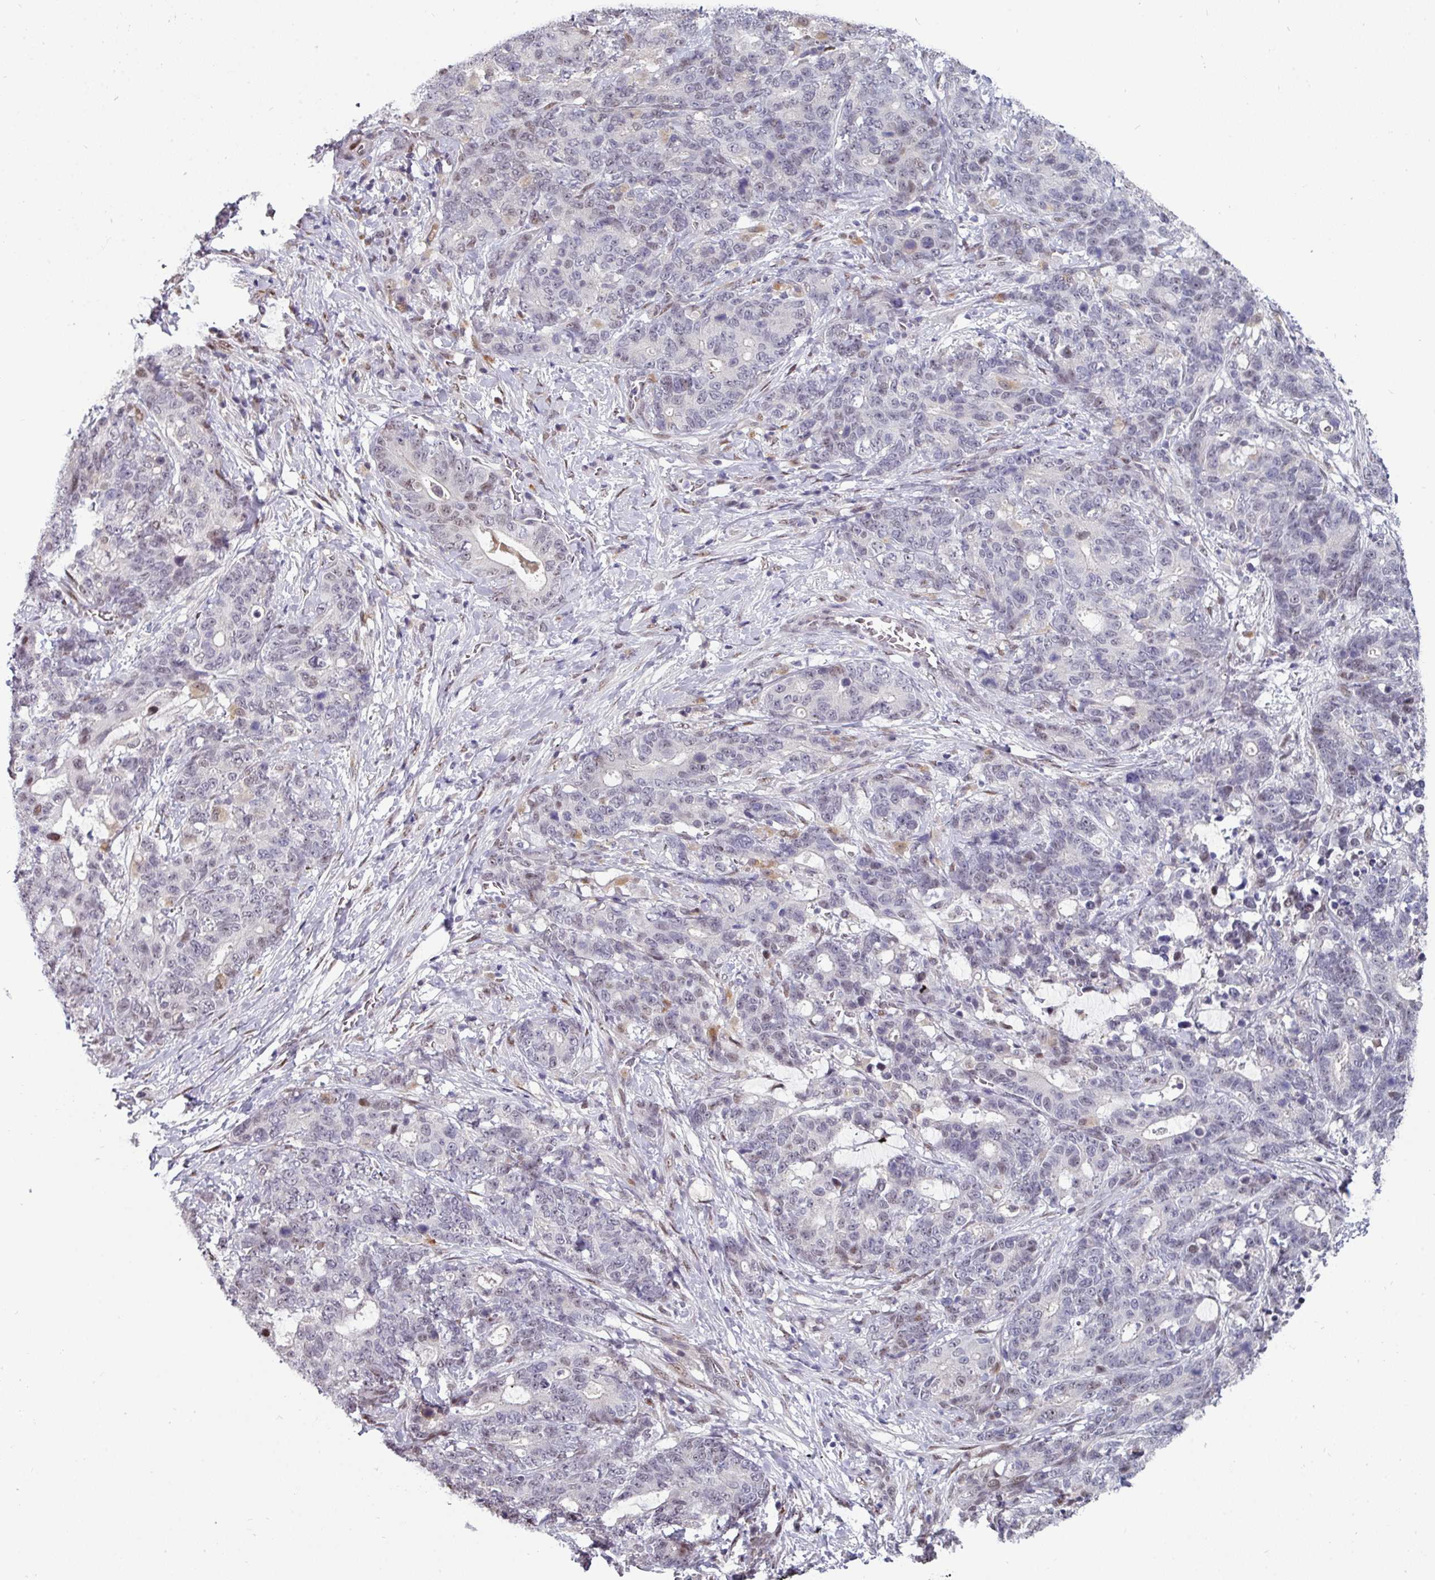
{"staining": {"intensity": "negative", "quantity": "none", "location": "none"}, "tissue": "stomach cancer", "cell_type": "Tumor cells", "image_type": "cancer", "snomed": [{"axis": "morphology", "description": "Normal tissue, NOS"}, {"axis": "morphology", "description": "Adenocarcinoma, NOS"}, {"axis": "topography", "description": "Stomach"}], "caption": "The micrograph shows no staining of tumor cells in stomach cancer.", "gene": "SWSAP1", "patient": {"sex": "female", "age": 64}}